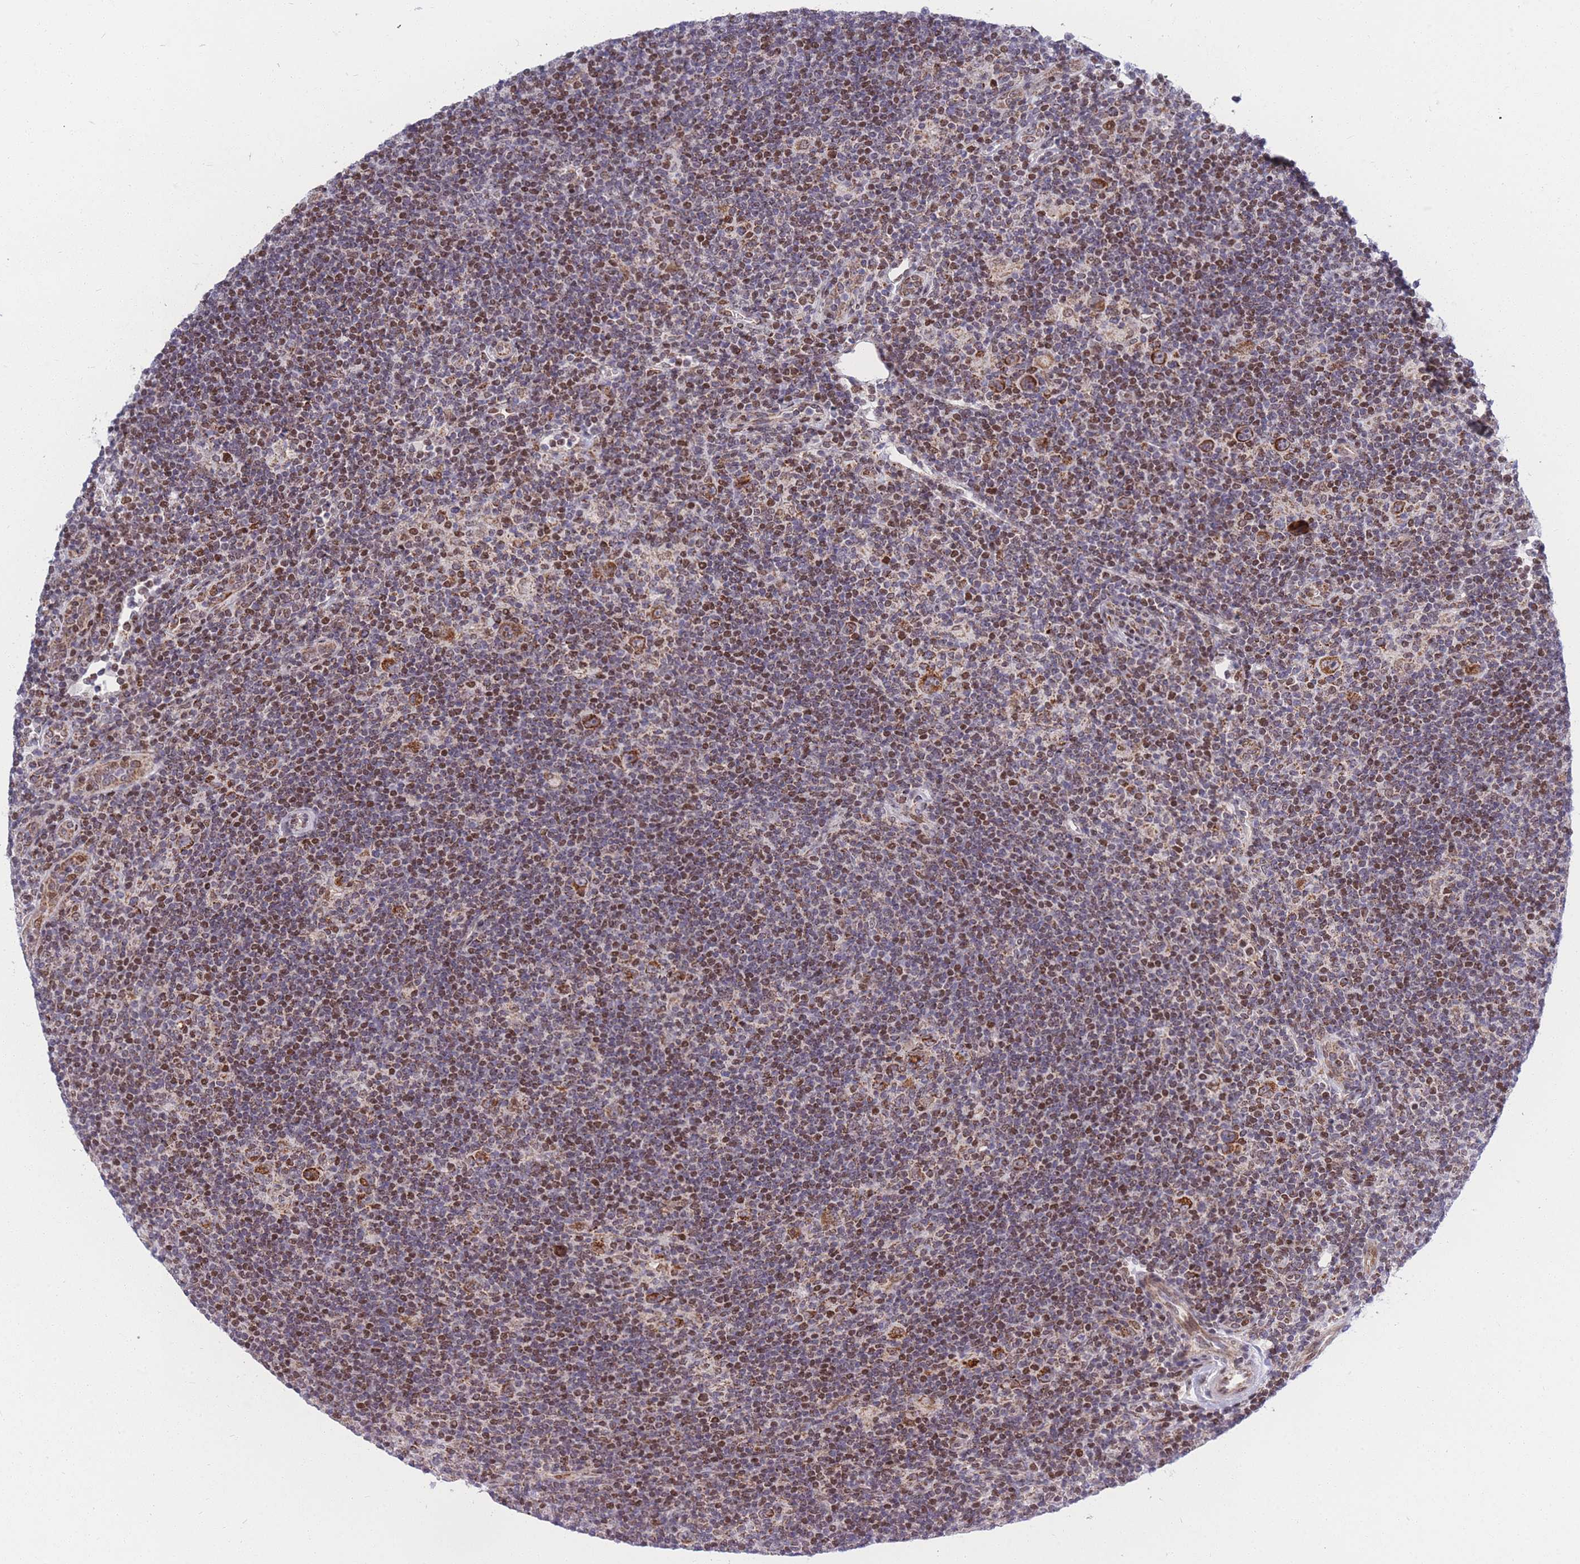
{"staining": {"intensity": "strong", "quantity": ">75%", "location": "cytoplasmic/membranous"}, "tissue": "lymphoma", "cell_type": "Tumor cells", "image_type": "cancer", "snomed": [{"axis": "morphology", "description": "Hodgkin's disease, NOS"}, {"axis": "topography", "description": "Lymph node"}], "caption": "High-magnification brightfield microscopy of lymphoma stained with DAB (brown) and counterstained with hematoxylin (blue). tumor cells exhibit strong cytoplasmic/membranous expression is appreciated in about>75% of cells.", "gene": "MOB4", "patient": {"sex": "female", "age": 57}}